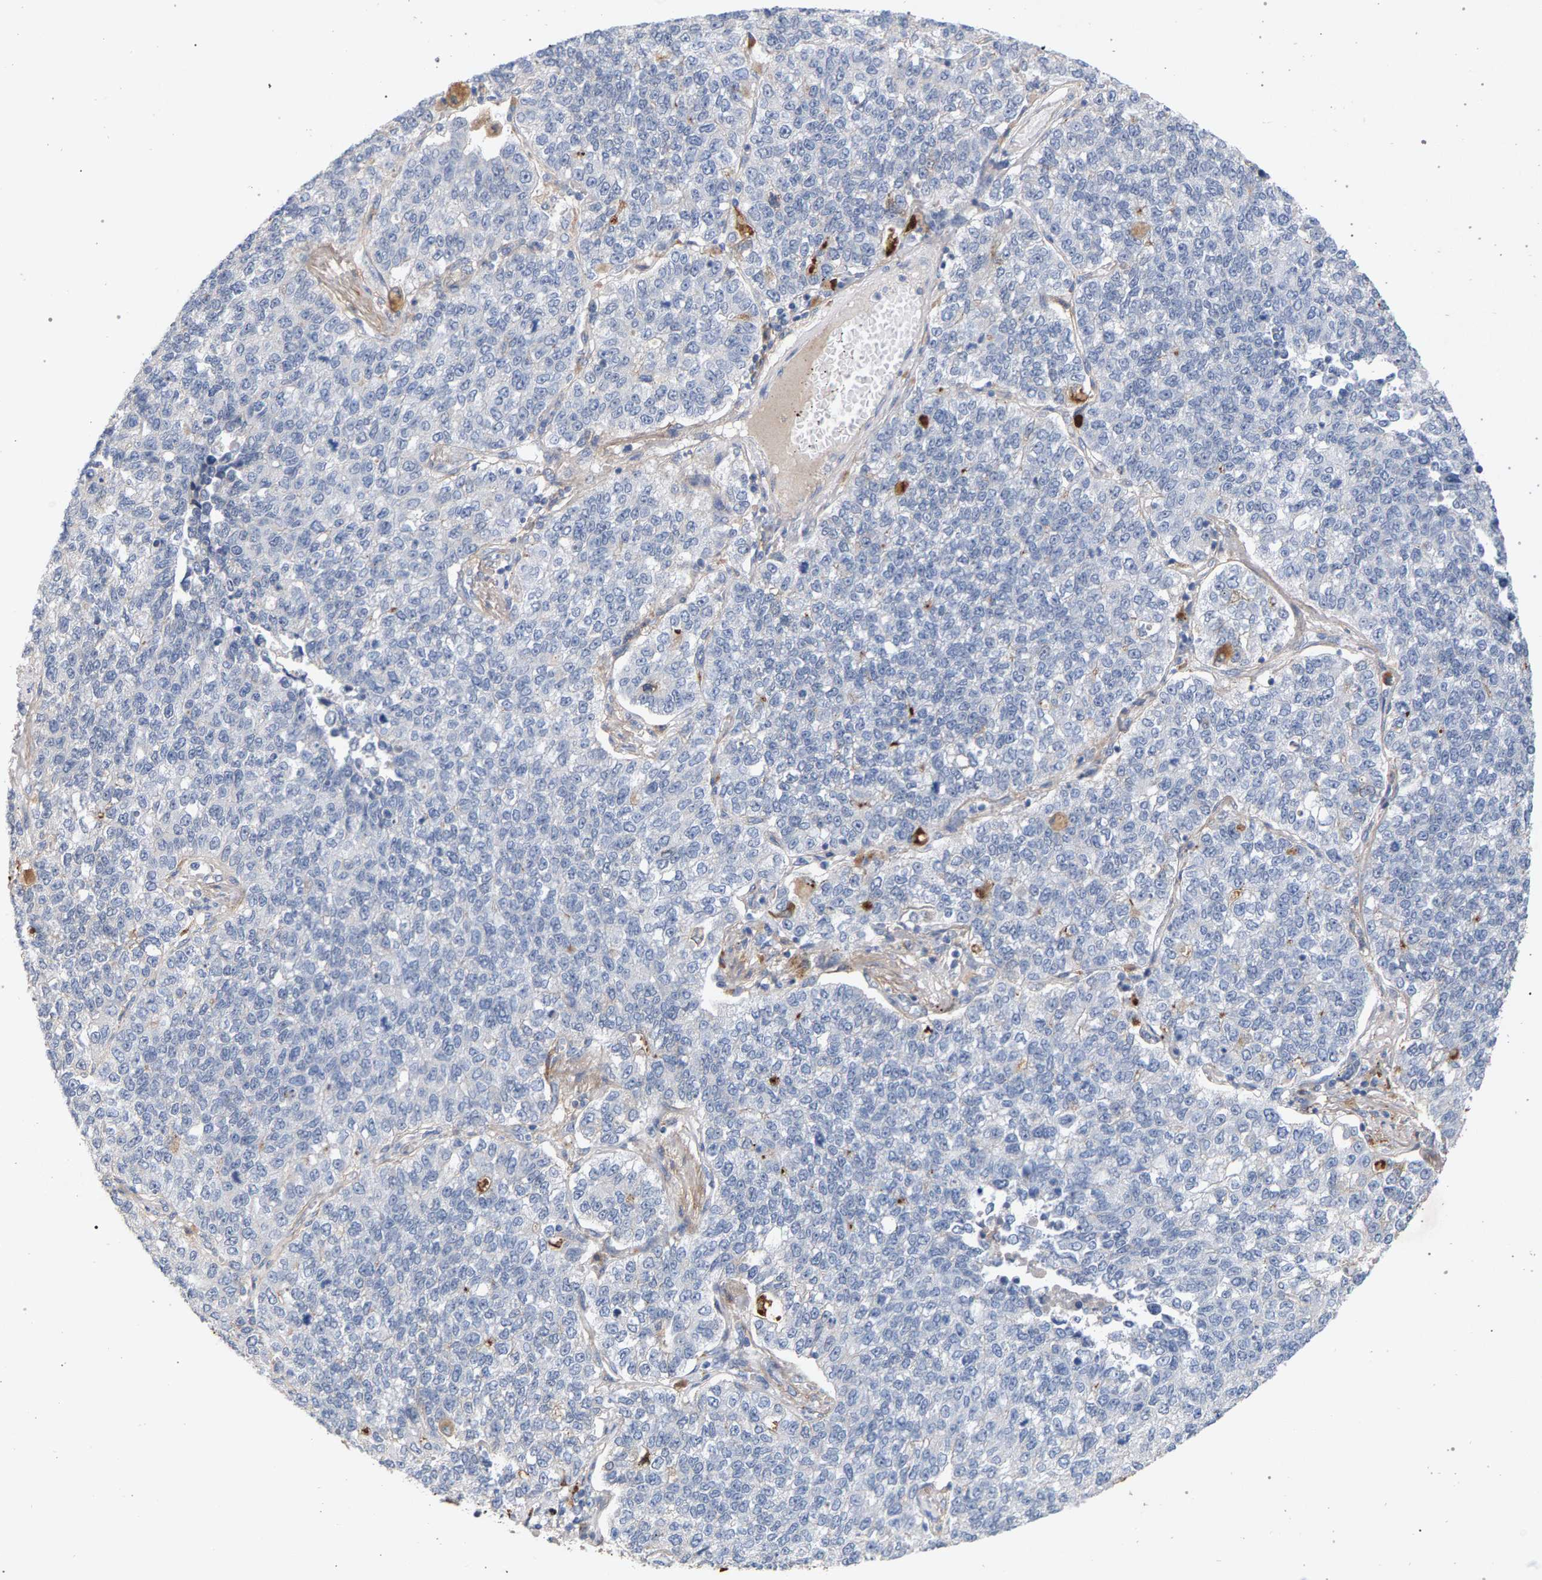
{"staining": {"intensity": "negative", "quantity": "none", "location": "none"}, "tissue": "lung cancer", "cell_type": "Tumor cells", "image_type": "cancer", "snomed": [{"axis": "morphology", "description": "Adenocarcinoma, NOS"}, {"axis": "topography", "description": "Lung"}], "caption": "Immunohistochemistry (IHC) photomicrograph of neoplastic tissue: human lung adenocarcinoma stained with DAB reveals no significant protein expression in tumor cells.", "gene": "MAMDC2", "patient": {"sex": "male", "age": 49}}